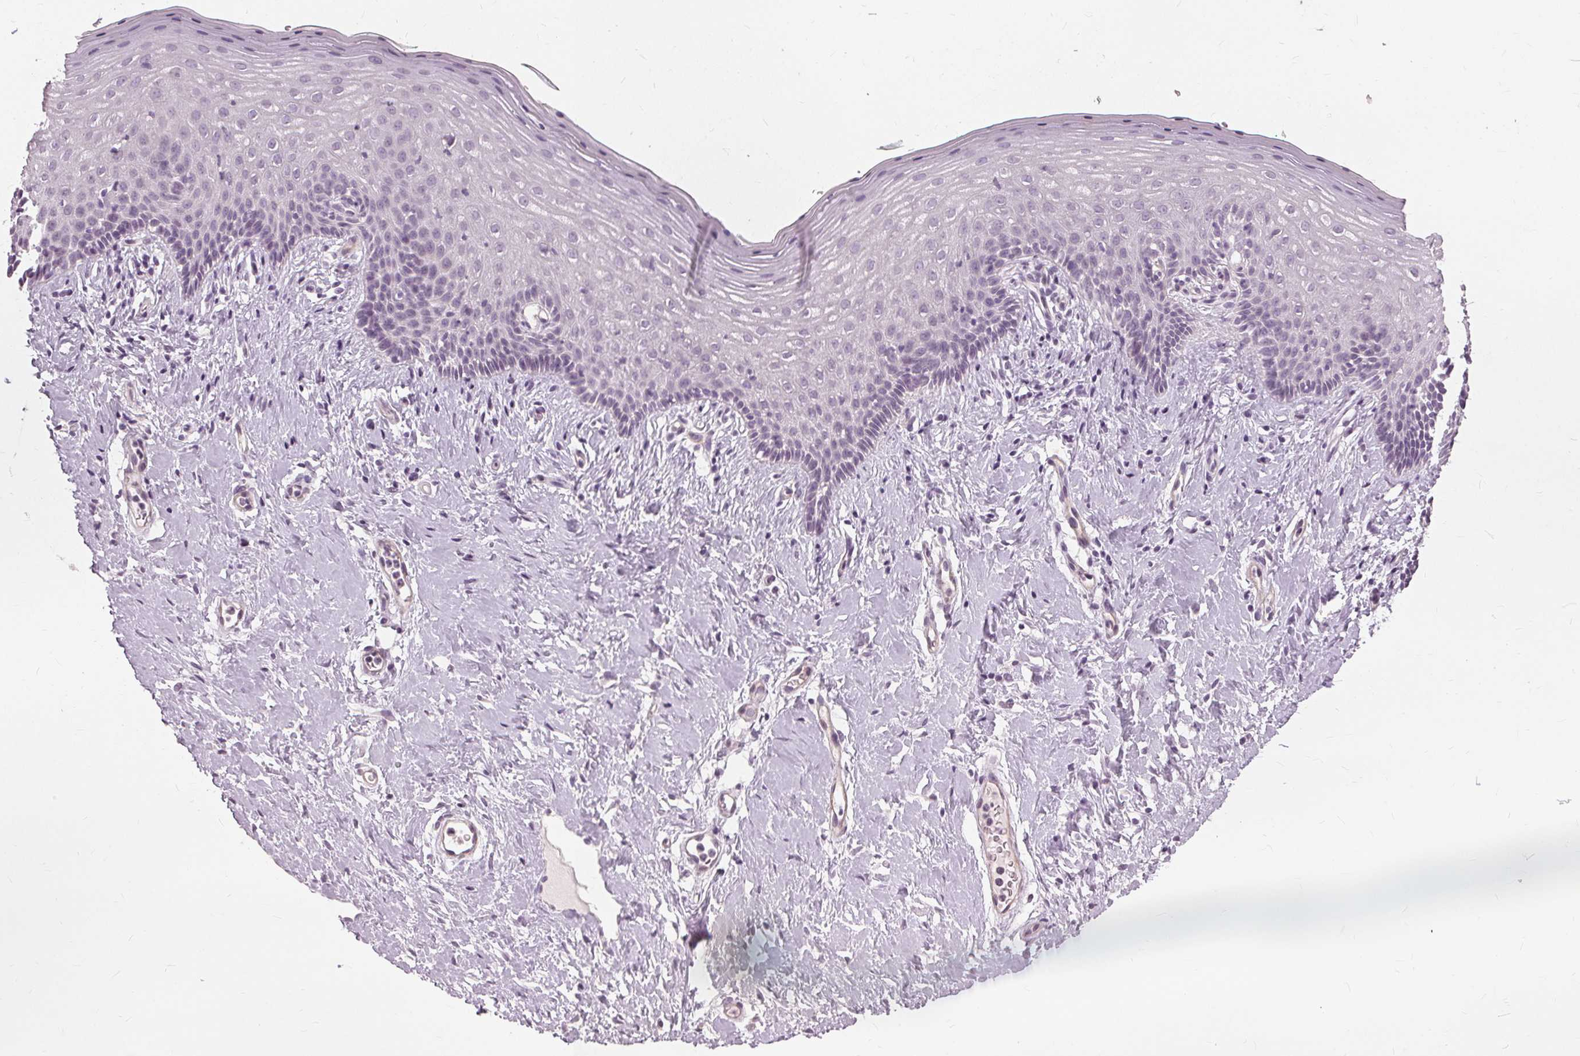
{"staining": {"intensity": "negative", "quantity": "none", "location": "none"}, "tissue": "vagina", "cell_type": "Squamous epithelial cells", "image_type": "normal", "snomed": [{"axis": "morphology", "description": "Normal tissue, NOS"}, {"axis": "topography", "description": "Vagina"}], "caption": "A high-resolution photomicrograph shows immunohistochemistry staining of unremarkable vagina, which shows no significant positivity in squamous epithelial cells.", "gene": "SFTPD", "patient": {"sex": "female", "age": 42}}